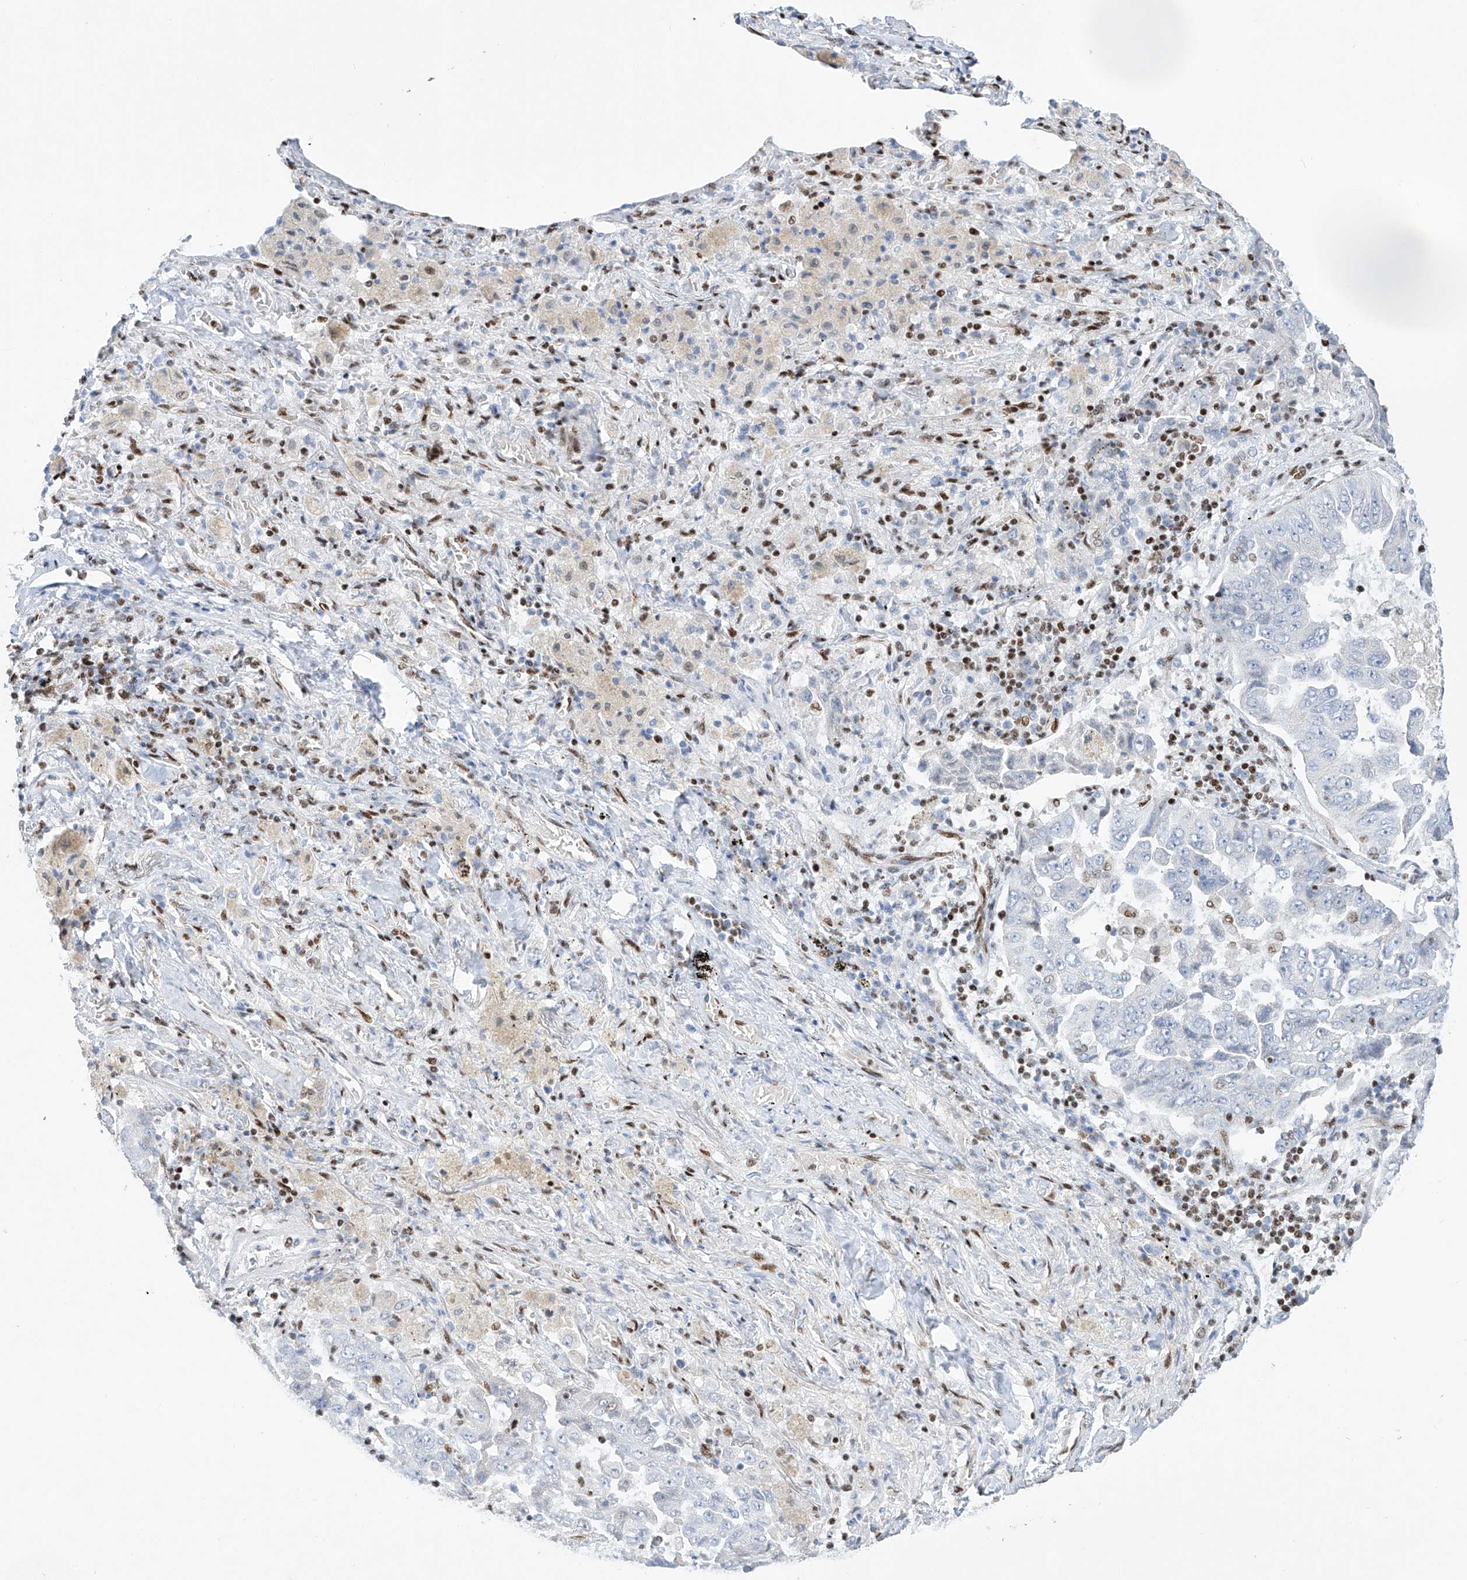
{"staining": {"intensity": "negative", "quantity": "none", "location": "none"}, "tissue": "lung cancer", "cell_type": "Tumor cells", "image_type": "cancer", "snomed": [{"axis": "morphology", "description": "Adenocarcinoma, NOS"}, {"axis": "topography", "description": "Lung"}], "caption": "An immunohistochemistry (IHC) image of adenocarcinoma (lung) is shown. There is no staining in tumor cells of adenocarcinoma (lung).", "gene": "TAF4", "patient": {"sex": "female", "age": 51}}